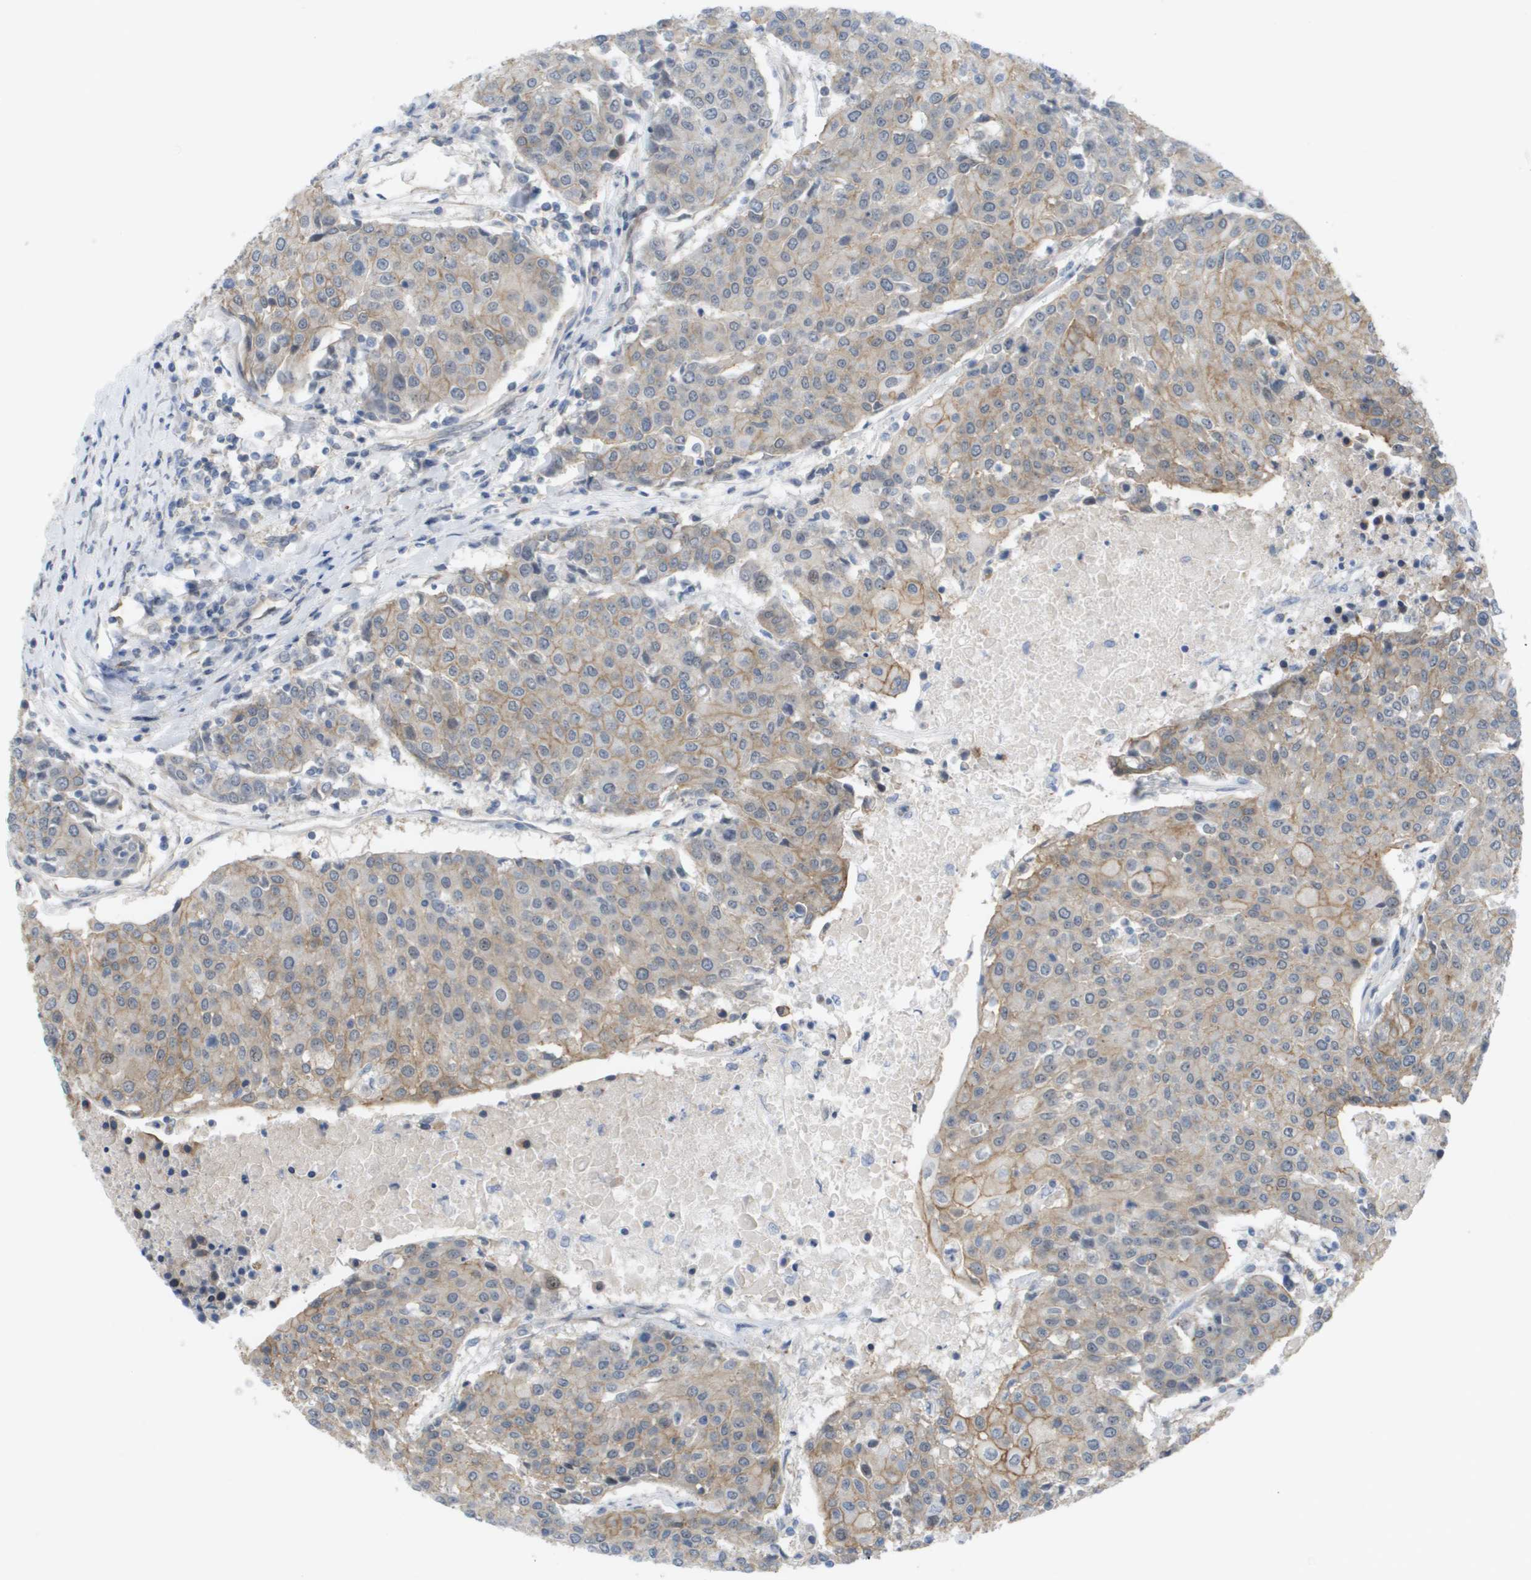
{"staining": {"intensity": "moderate", "quantity": "25%-75%", "location": "cytoplasmic/membranous"}, "tissue": "urothelial cancer", "cell_type": "Tumor cells", "image_type": "cancer", "snomed": [{"axis": "morphology", "description": "Urothelial carcinoma, High grade"}, {"axis": "topography", "description": "Urinary bladder"}], "caption": "IHC staining of urothelial carcinoma (high-grade), which reveals medium levels of moderate cytoplasmic/membranous staining in approximately 25%-75% of tumor cells indicating moderate cytoplasmic/membranous protein positivity. The staining was performed using DAB (3,3'-diaminobenzidine) (brown) for protein detection and nuclei were counterstained in hematoxylin (blue).", "gene": "MTARC2", "patient": {"sex": "female", "age": 85}}